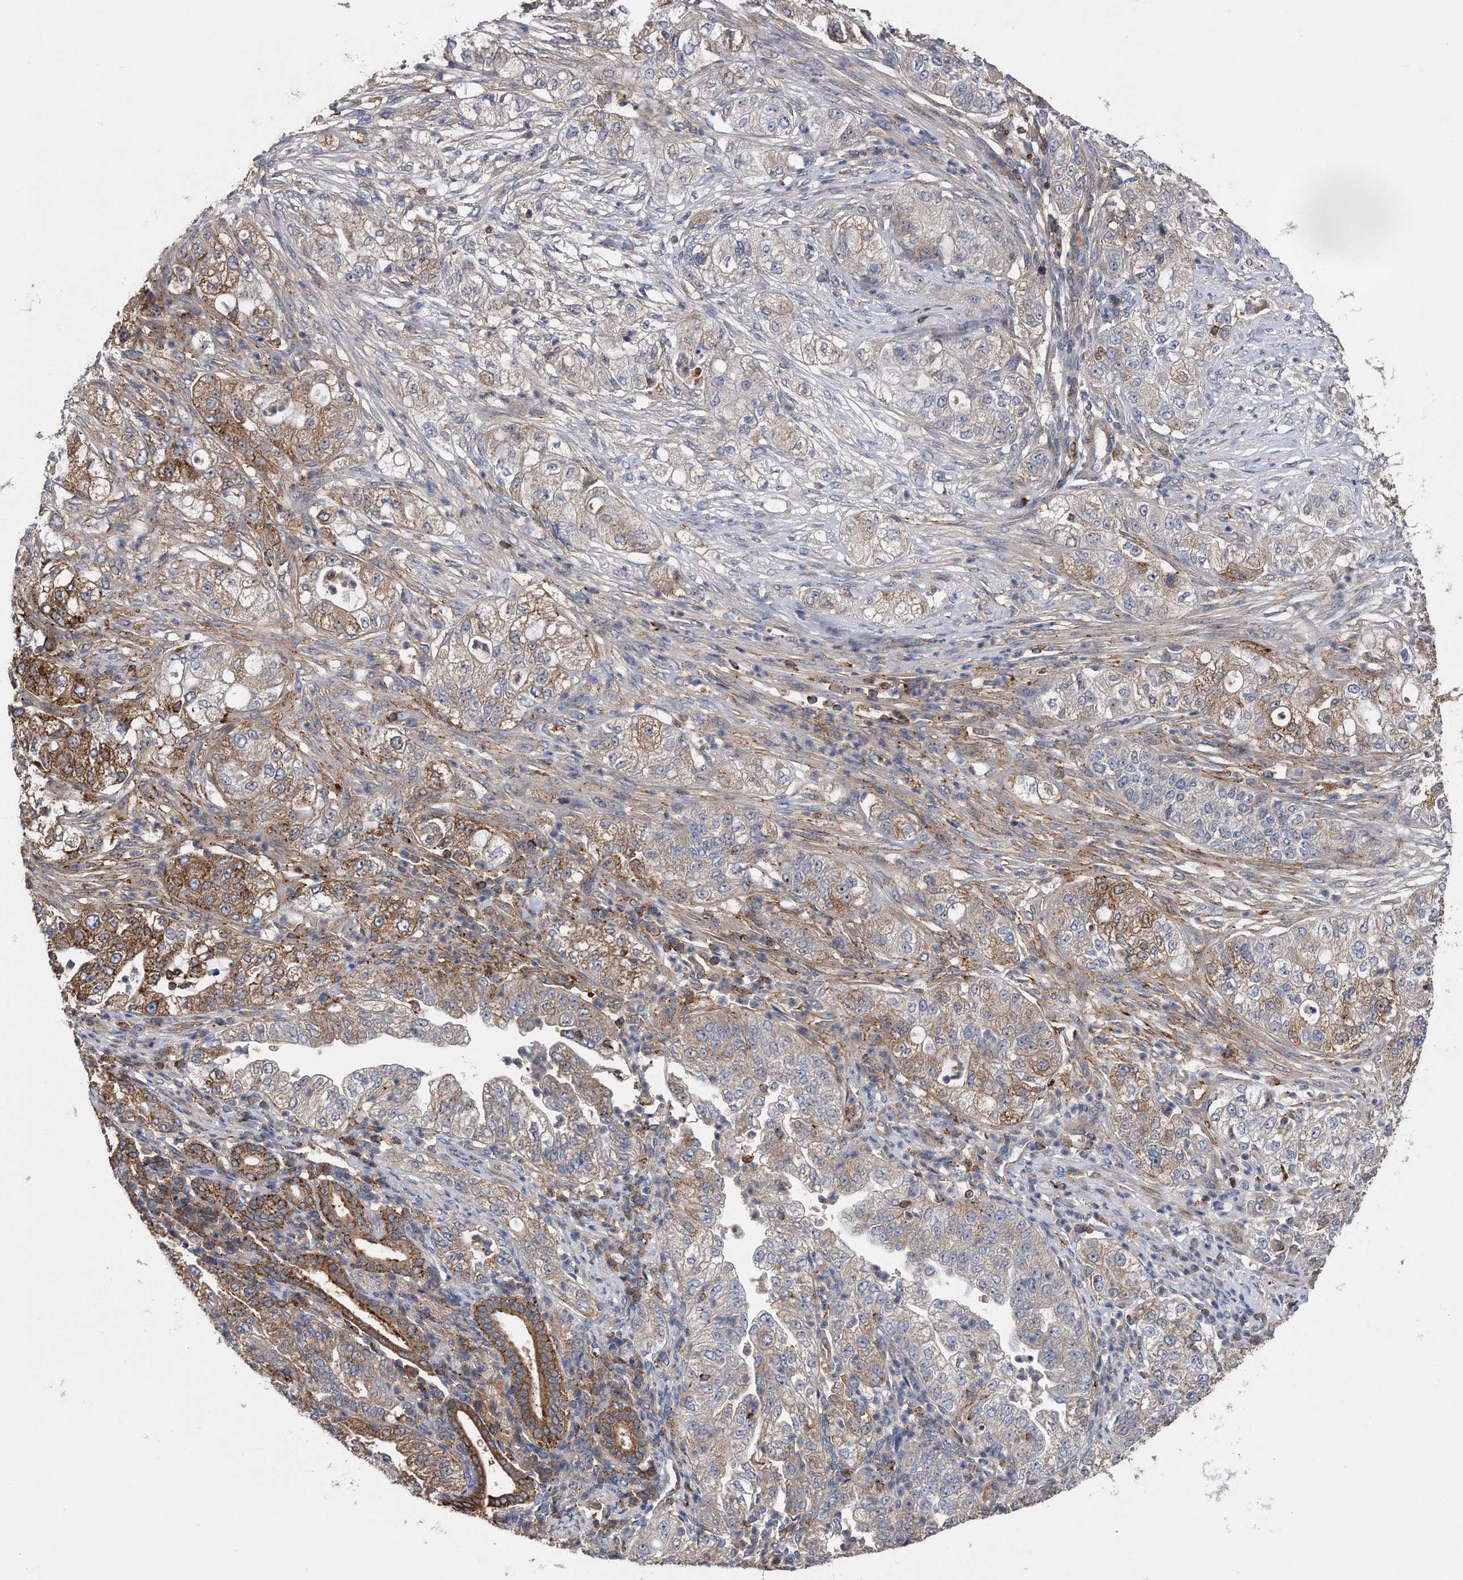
{"staining": {"intensity": "moderate", "quantity": "25%-75%", "location": "cytoplasmic/membranous"}, "tissue": "pancreatic cancer", "cell_type": "Tumor cells", "image_type": "cancer", "snomed": [{"axis": "morphology", "description": "Adenocarcinoma, NOS"}, {"axis": "topography", "description": "Pancreas"}], "caption": "Protein analysis of pancreatic cancer (adenocarcinoma) tissue exhibits moderate cytoplasmic/membranous positivity in approximately 25%-75% of tumor cells.", "gene": "KCND3", "patient": {"sex": "female", "age": 78}}